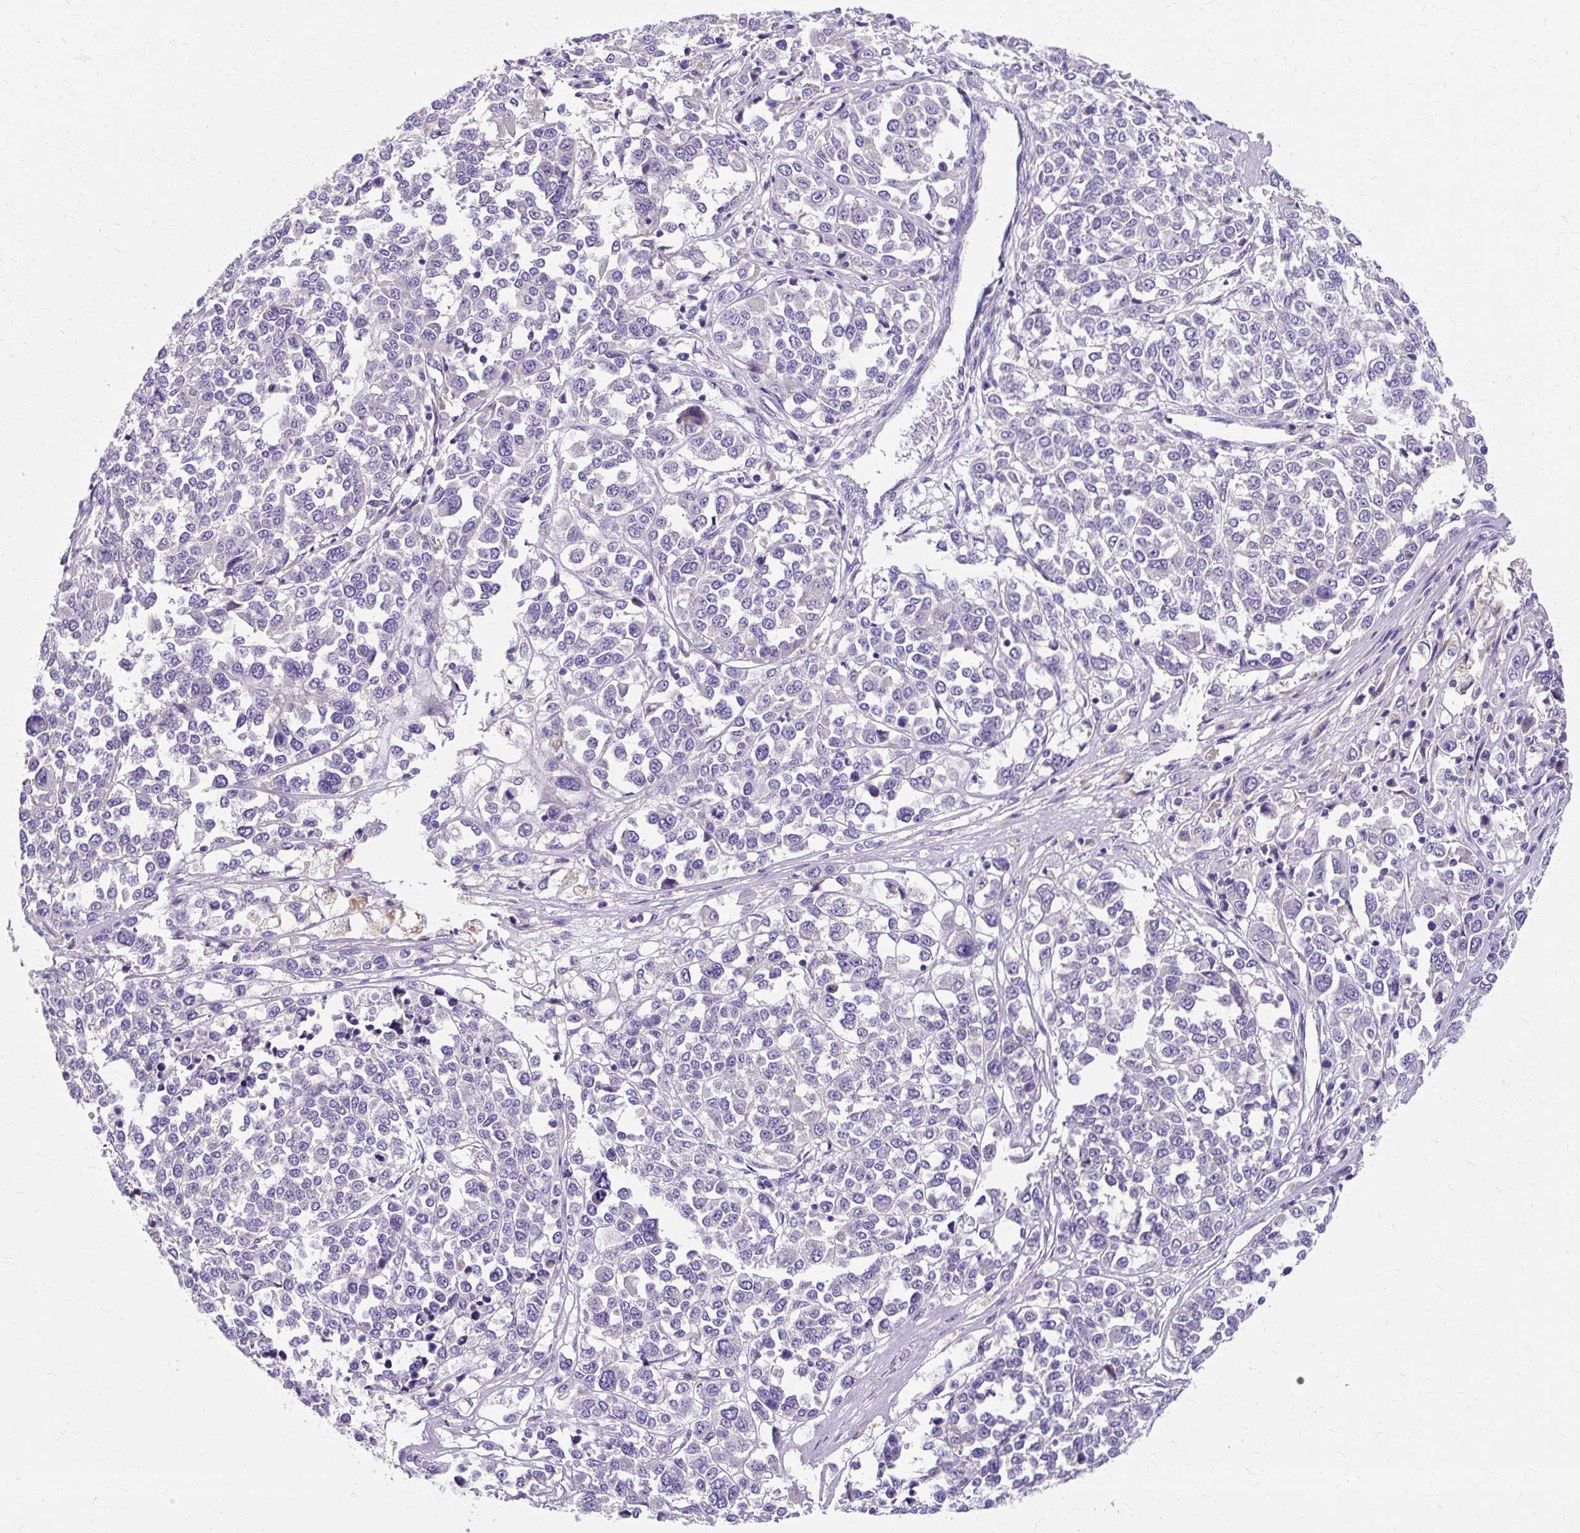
{"staining": {"intensity": "negative", "quantity": "none", "location": "none"}, "tissue": "melanoma", "cell_type": "Tumor cells", "image_type": "cancer", "snomed": [{"axis": "morphology", "description": "Malignant melanoma, Metastatic site"}, {"axis": "topography", "description": "Lymph node"}], "caption": "Immunohistochemical staining of malignant melanoma (metastatic site) demonstrates no significant expression in tumor cells.", "gene": "ZNF555", "patient": {"sex": "male", "age": 44}}